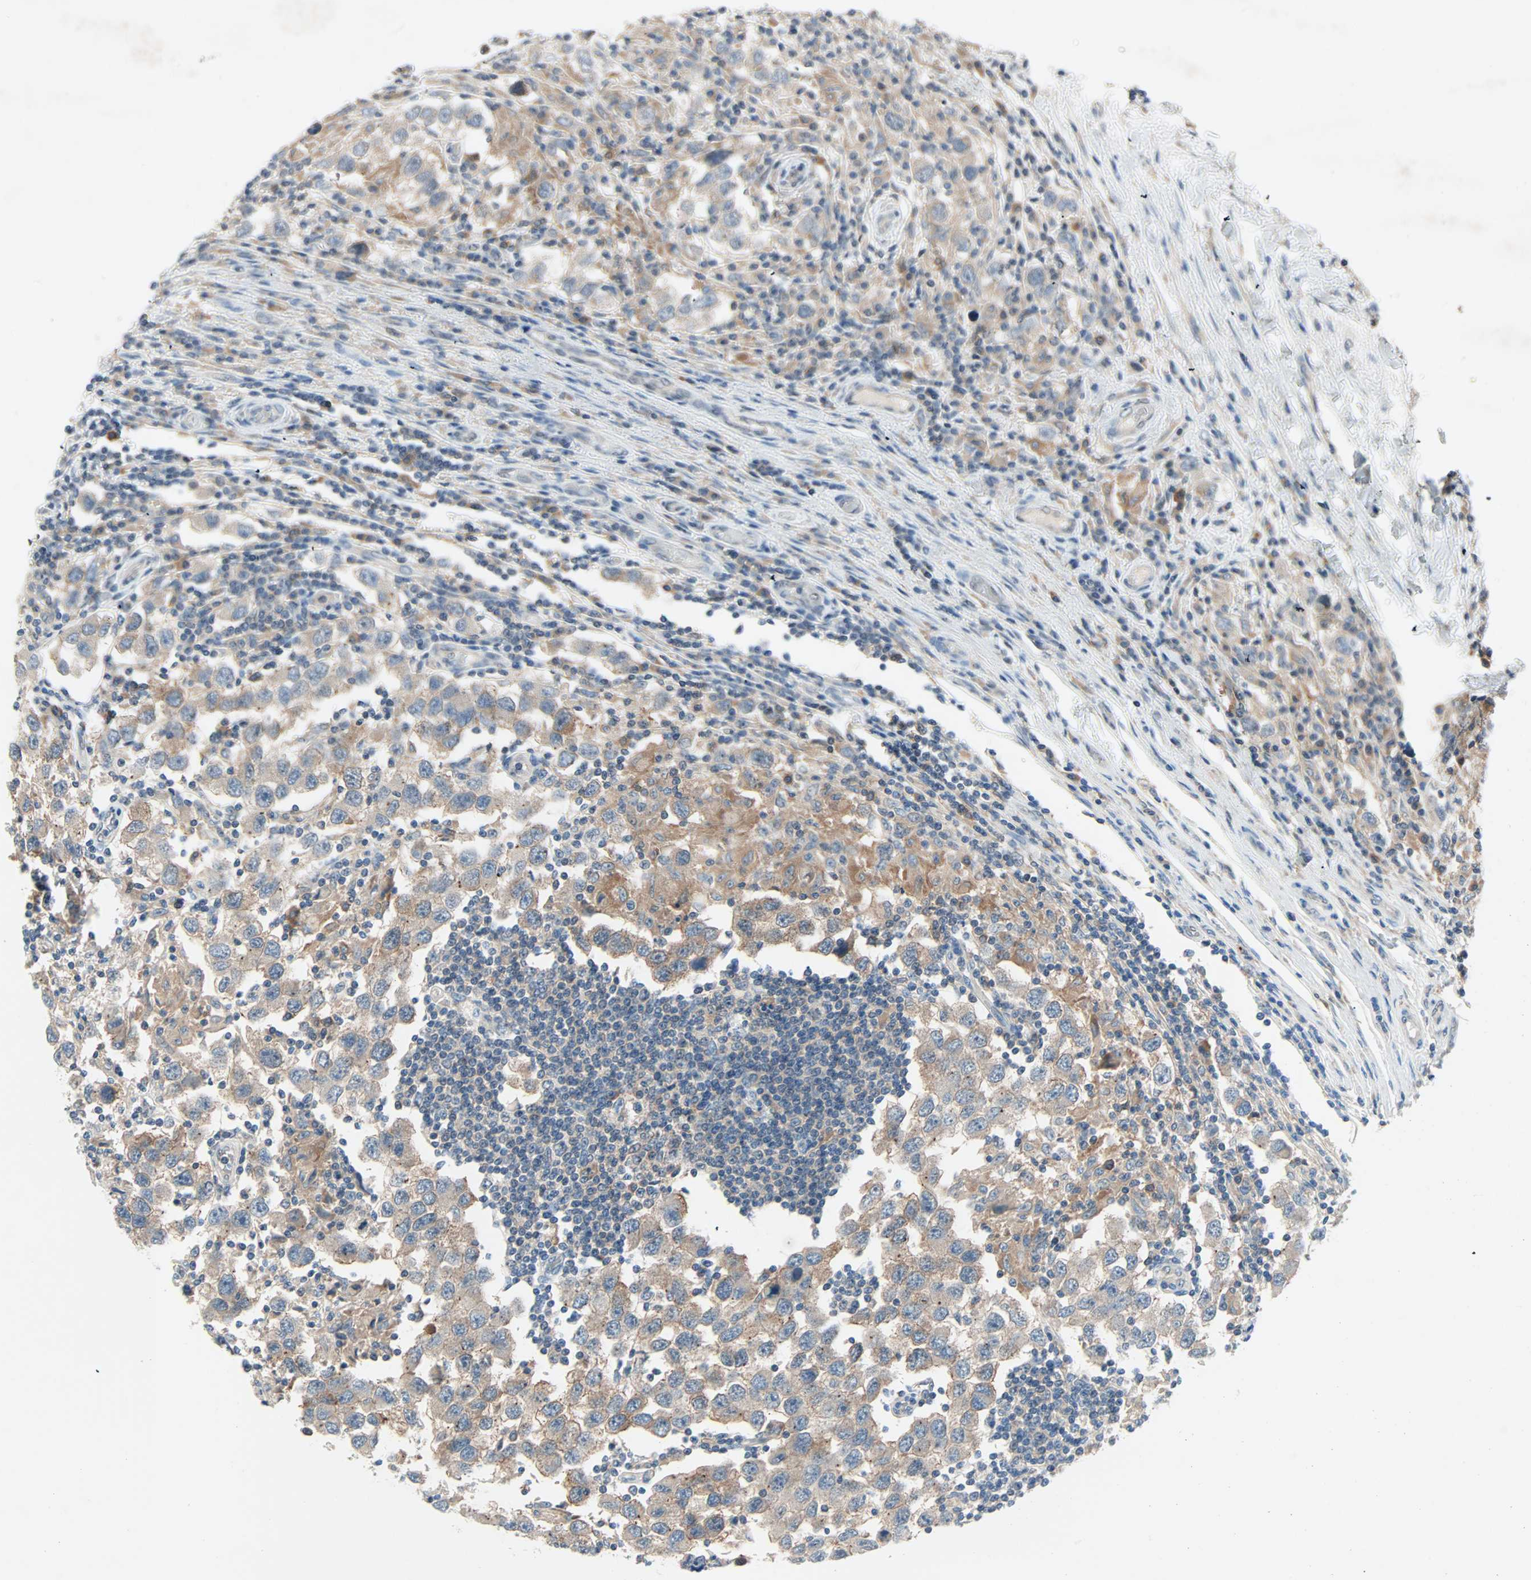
{"staining": {"intensity": "moderate", "quantity": "25%-75%", "location": "cytoplasmic/membranous"}, "tissue": "testis cancer", "cell_type": "Tumor cells", "image_type": "cancer", "snomed": [{"axis": "morphology", "description": "Carcinoma, Embryonal, NOS"}, {"axis": "topography", "description": "Testis"}], "caption": "An immunohistochemistry (IHC) micrograph of neoplastic tissue is shown. Protein staining in brown highlights moderate cytoplasmic/membranous positivity in embryonal carcinoma (testis) within tumor cells. The staining was performed using DAB, with brown indicating positive protein expression. Nuclei are stained blue with hematoxylin.", "gene": "SMIM8", "patient": {"sex": "male", "age": 21}}